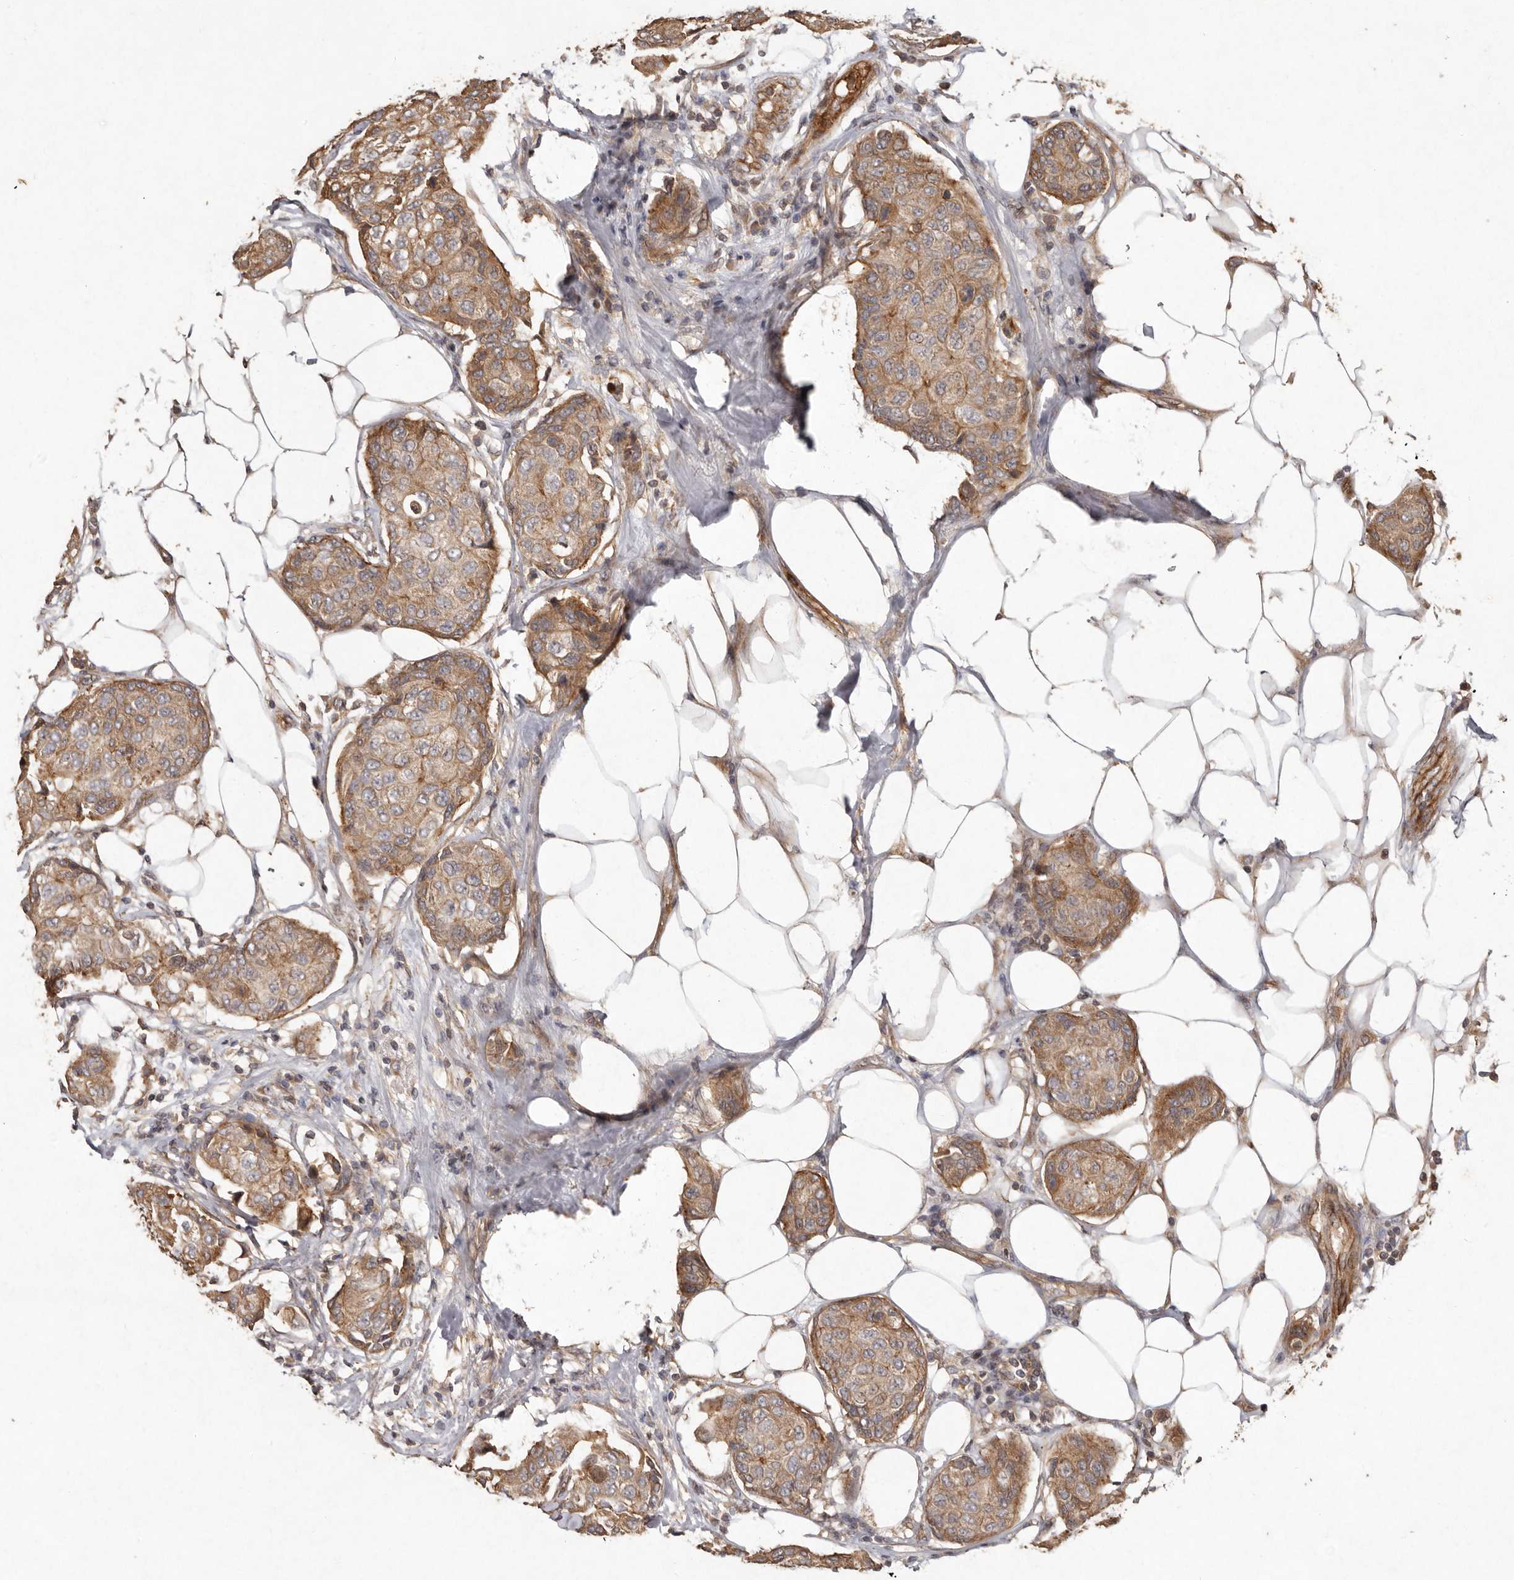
{"staining": {"intensity": "moderate", "quantity": ">75%", "location": "cytoplasmic/membranous"}, "tissue": "breast cancer", "cell_type": "Tumor cells", "image_type": "cancer", "snomed": [{"axis": "morphology", "description": "Duct carcinoma"}, {"axis": "topography", "description": "Breast"}], "caption": "Tumor cells demonstrate medium levels of moderate cytoplasmic/membranous positivity in about >75% of cells in breast cancer (intraductal carcinoma).", "gene": "SEMA3A", "patient": {"sex": "female", "age": 80}}